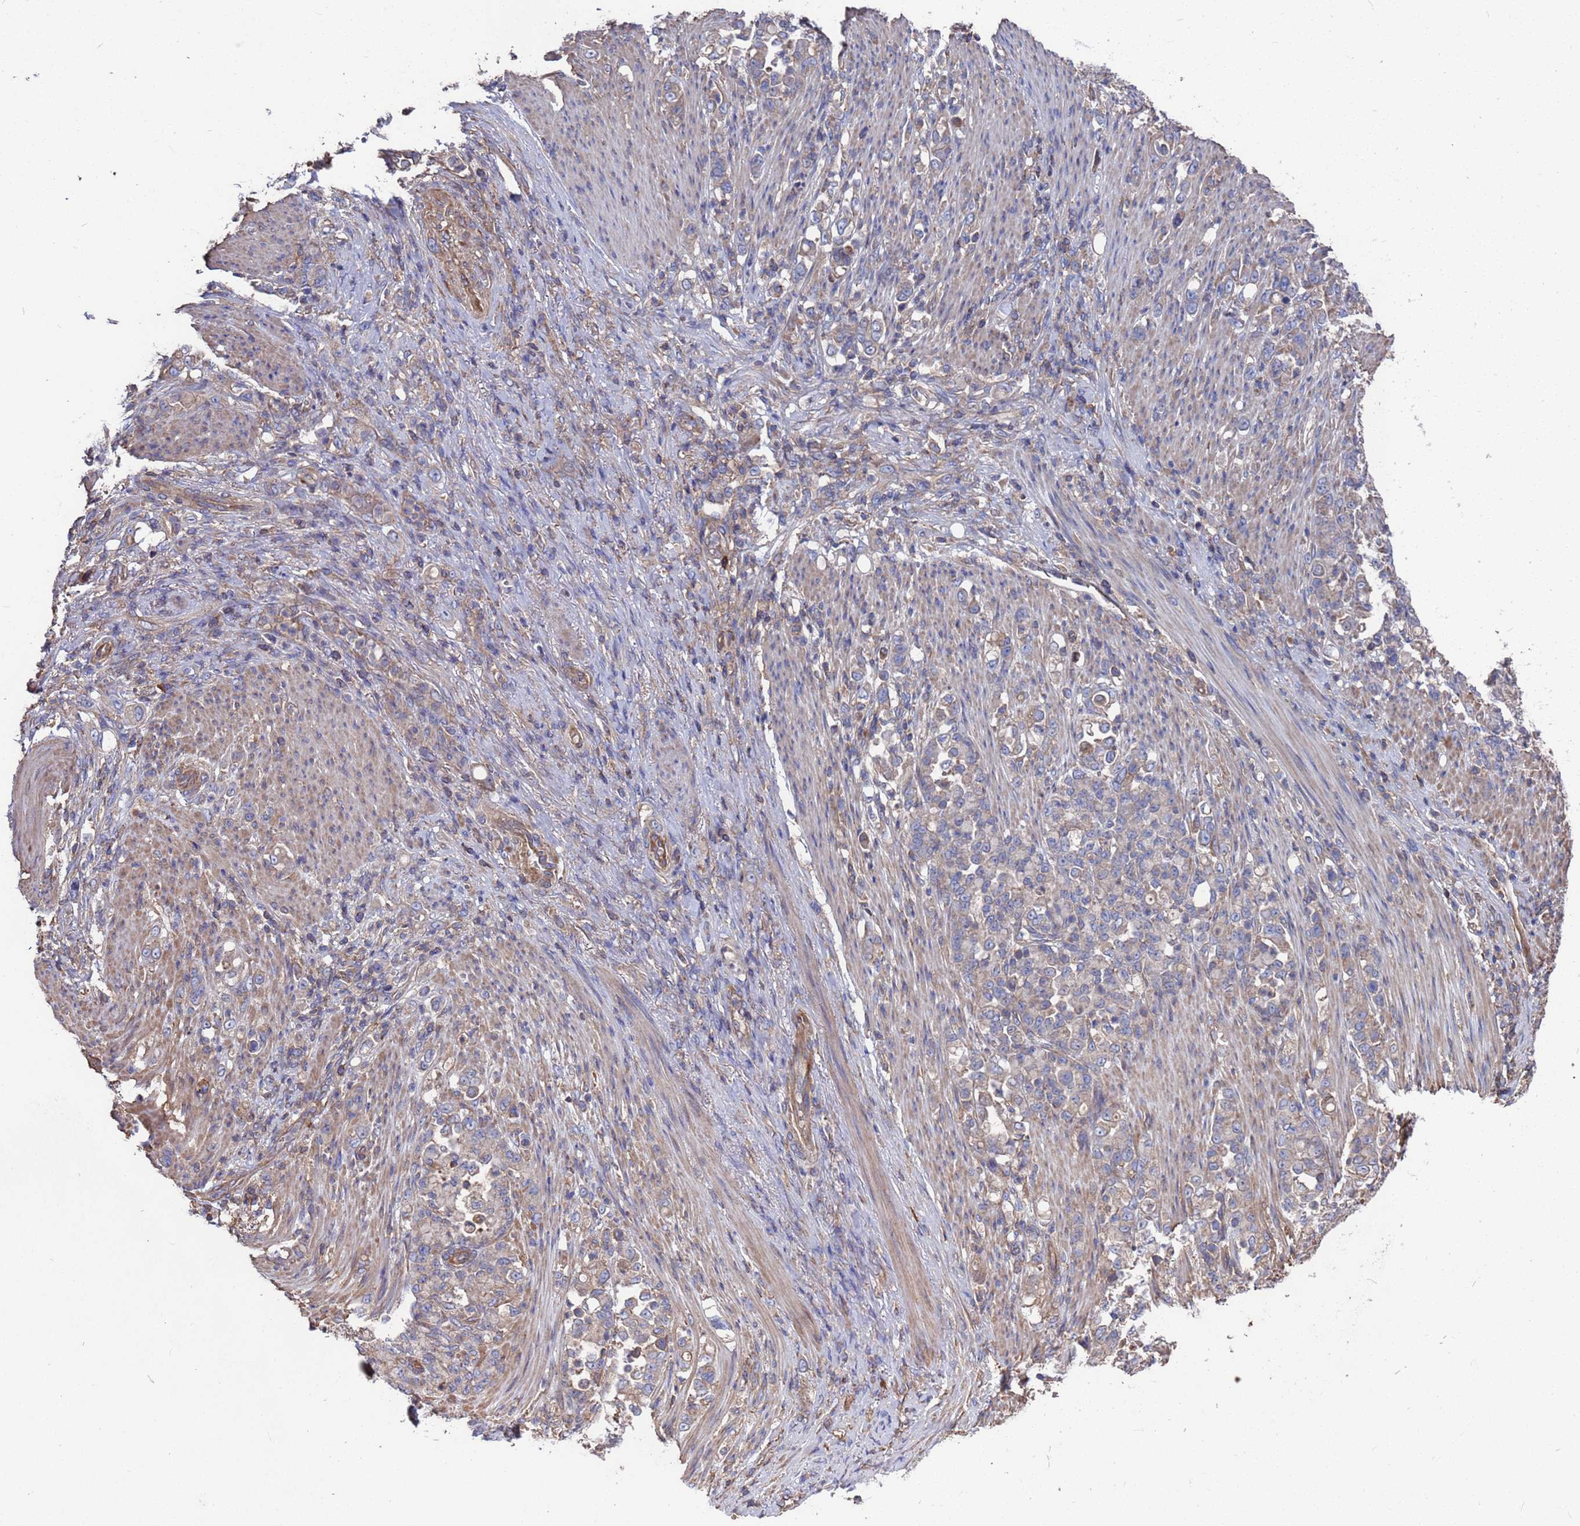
{"staining": {"intensity": "weak", "quantity": "25%-75%", "location": "cytoplasmic/membranous"}, "tissue": "stomach cancer", "cell_type": "Tumor cells", "image_type": "cancer", "snomed": [{"axis": "morphology", "description": "Normal tissue, NOS"}, {"axis": "morphology", "description": "Adenocarcinoma, NOS"}, {"axis": "topography", "description": "Stomach"}], "caption": "Protein staining reveals weak cytoplasmic/membranous staining in approximately 25%-75% of tumor cells in stomach adenocarcinoma. Nuclei are stained in blue.", "gene": "PYCR1", "patient": {"sex": "female", "age": 79}}